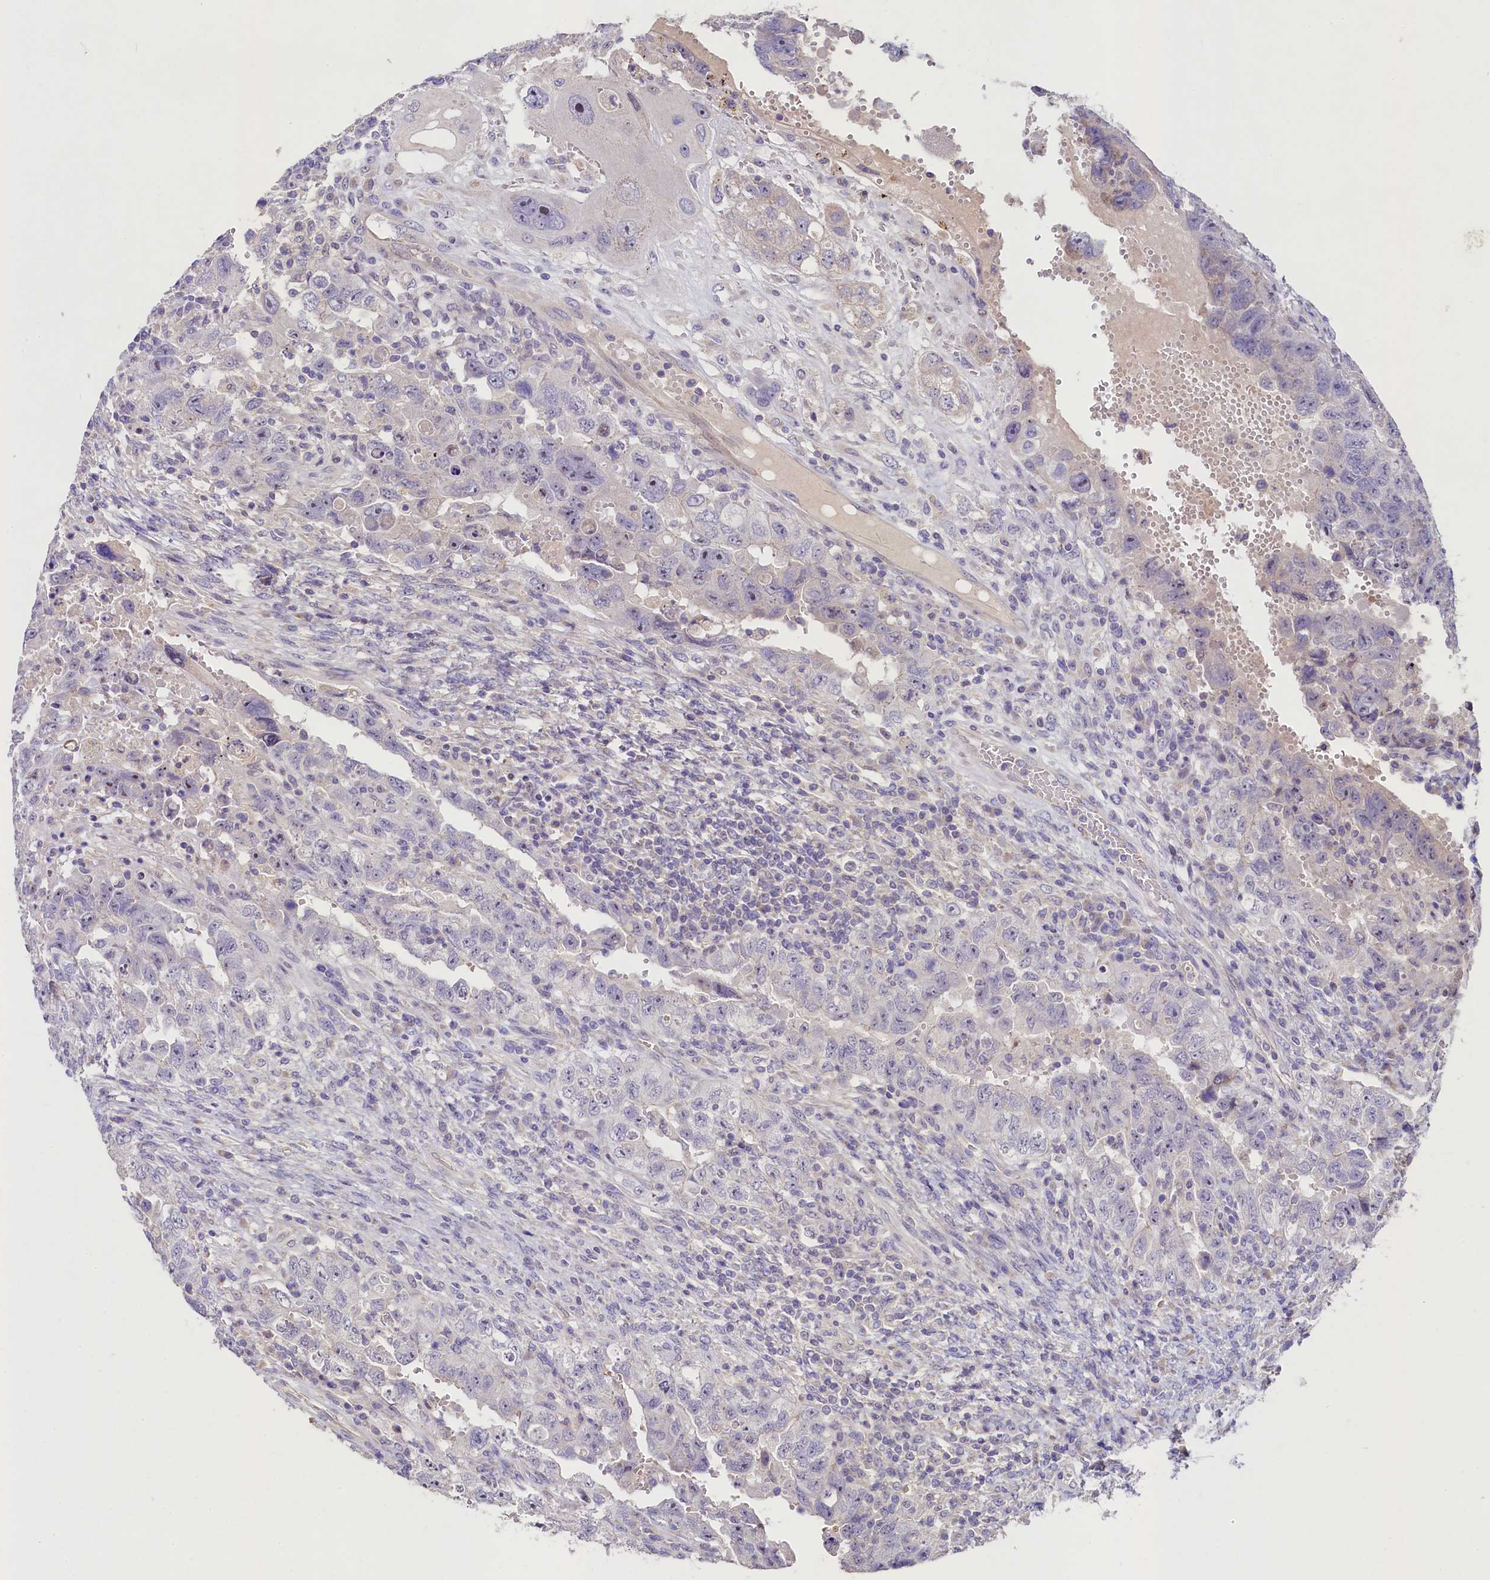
{"staining": {"intensity": "negative", "quantity": "none", "location": "none"}, "tissue": "testis cancer", "cell_type": "Tumor cells", "image_type": "cancer", "snomed": [{"axis": "morphology", "description": "Carcinoma, Embryonal, NOS"}, {"axis": "topography", "description": "Testis"}], "caption": "The immunohistochemistry histopathology image has no significant positivity in tumor cells of testis cancer tissue.", "gene": "FXYD6", "patient": {"sex": "male", "age": 26}}